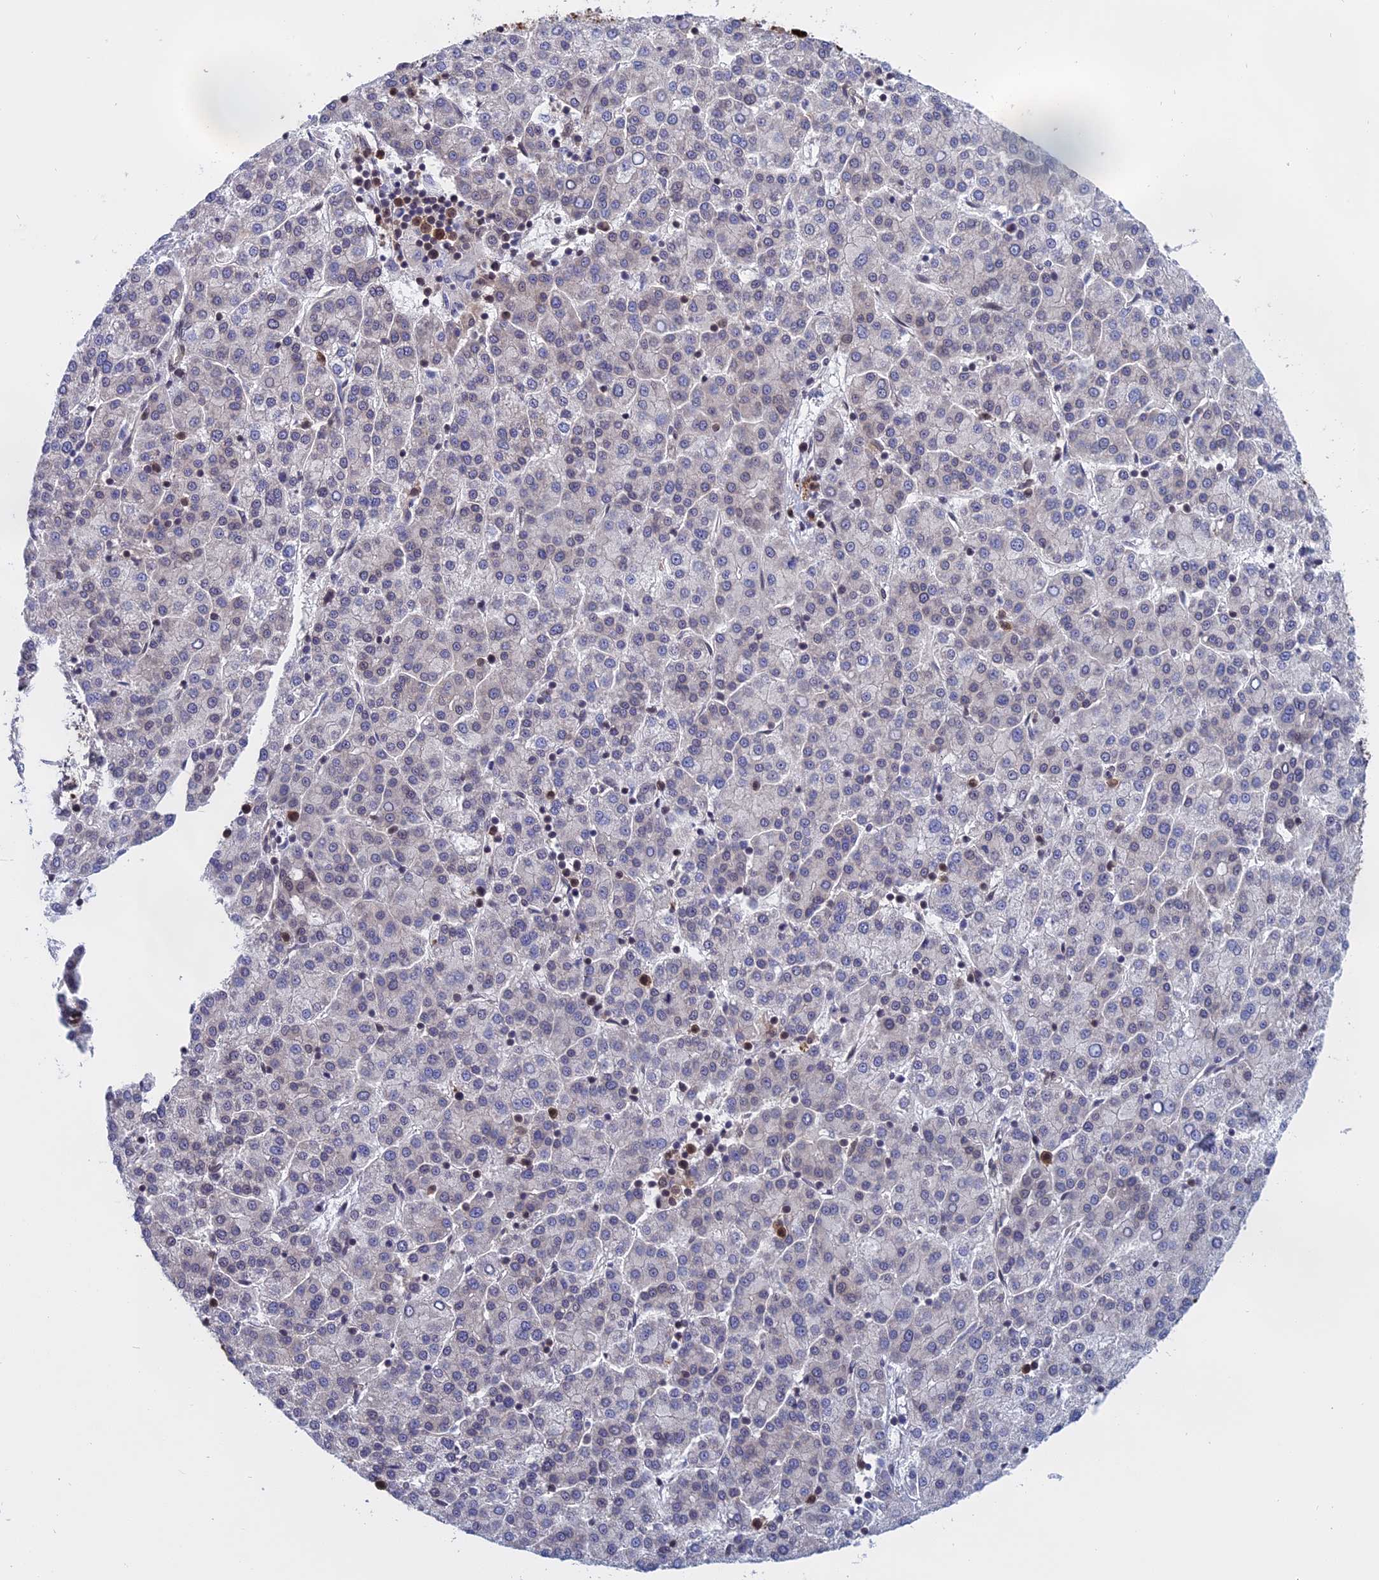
{"staining": {"intensity": "negative", "quantity": "none", "location": "none"}, "tissue": "liver cancer", "cell_type": "Tumor cells", "image_type": "cancer", "snomed": [{"axis": "morphology", "description": "Carcinoma, Hepatocellular, NOS"}, {"axis": "topography", "description": "Liver"}], "caption": "Liver cancer was stained to show a protein in brown. There is no significant staining in tumor cells.", "gene": "NAA10", "patient": {"sex": "female", "age": 58}}